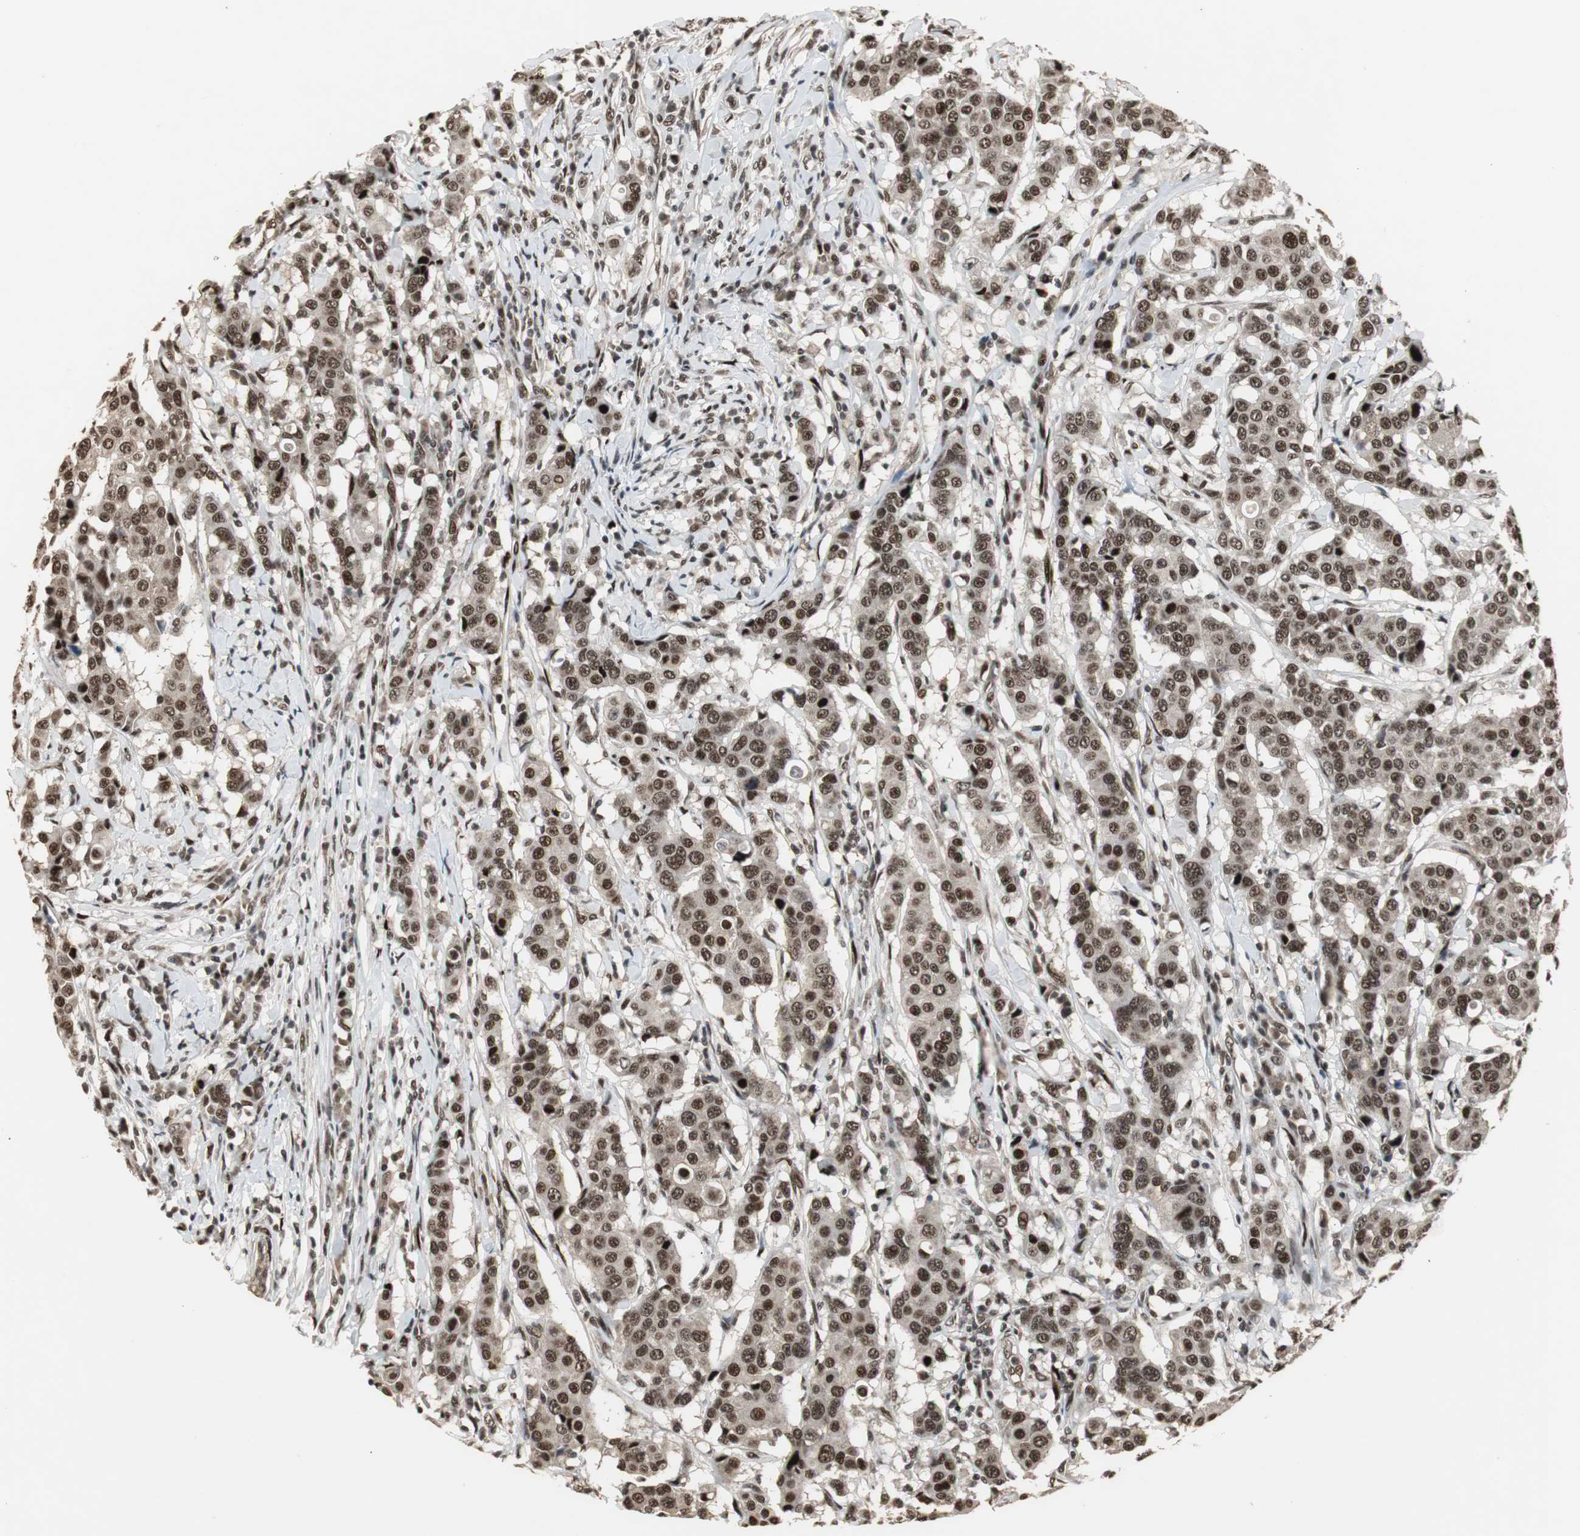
{"staining": {"intensity": "strong", "quantity": ">75%", "location": "cytoplasmic/membranous,nuclear"}, "tissue": "breast cancer", "cell_type": "Tumor cells", "image_type": "cancer", "snomed": [{"axis": "morphology", "description": "Duct carcinoma"}, {"axis": "topography", "description": "Breast"}], "caption": "Immunohistochemical staining of breast cancer (invasive ductal carcinoma) displays high levels of strong cytoplasmic/membranous and nuclear protein expression in approximately >75% of tumor cells.", "gene": "TAF5", "patient": {"sex": "female", "age": 27}}